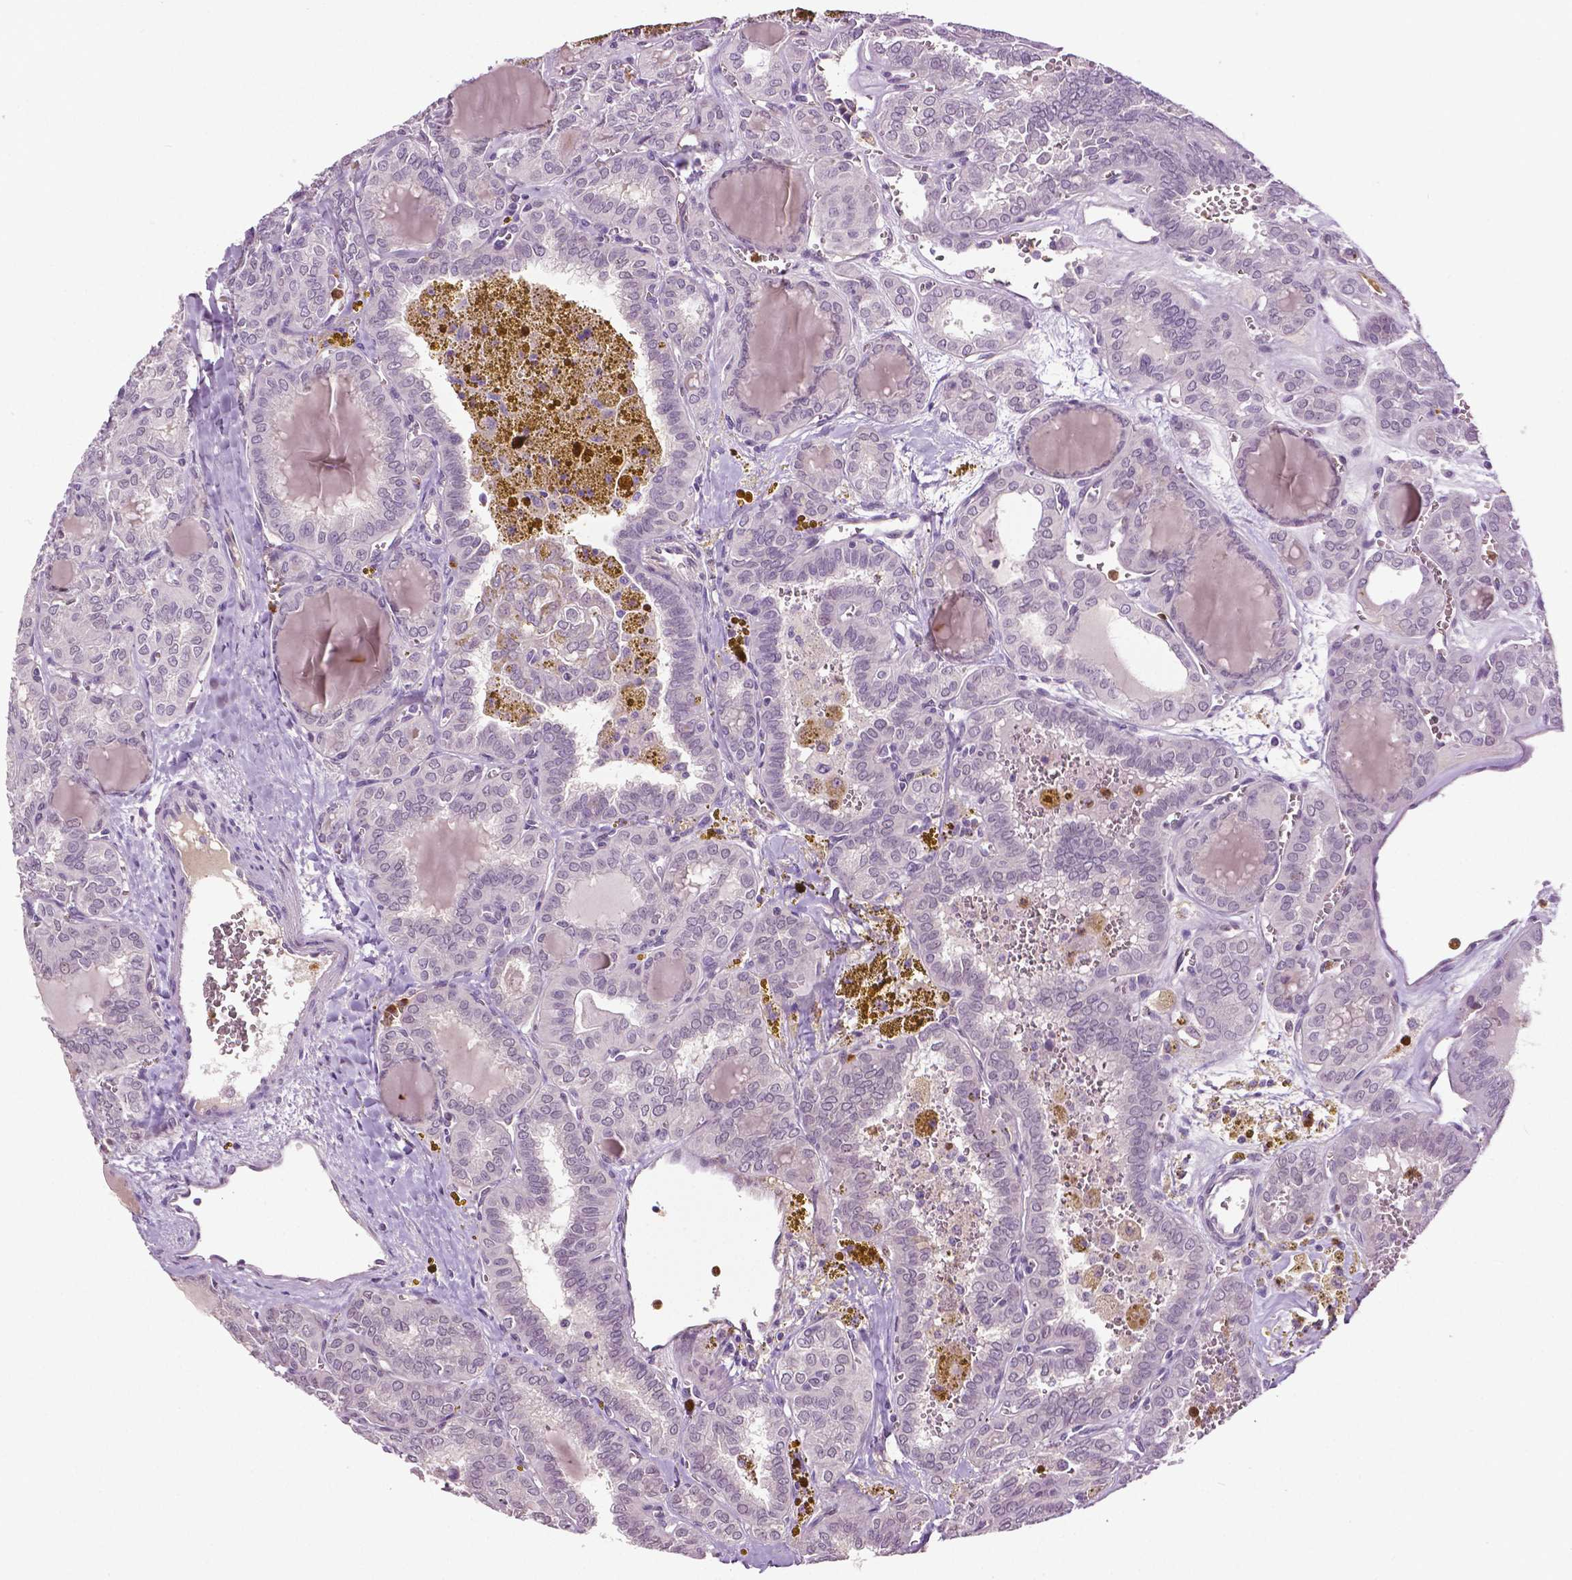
{"staining": {"intensity": "negative", "quantity": "none", "location": "none"}, "tissue": "thyroid cancer", "cell_type": "Tumor cells", "image_type": "cancer", "snomed": [{"axis": "morphology", "description": "Papillary adenocarcinoma, NOS"}, {"axis": "topography", "description": "Thyroid gland"}], "caption": "Thyroid cancer (papillary adenocarcinoma) was stained to show a protein in brown. There is no significant staining in tumor cells.", "gene": "PTPN5", "patient": {"sex": "female", "age": 41}}